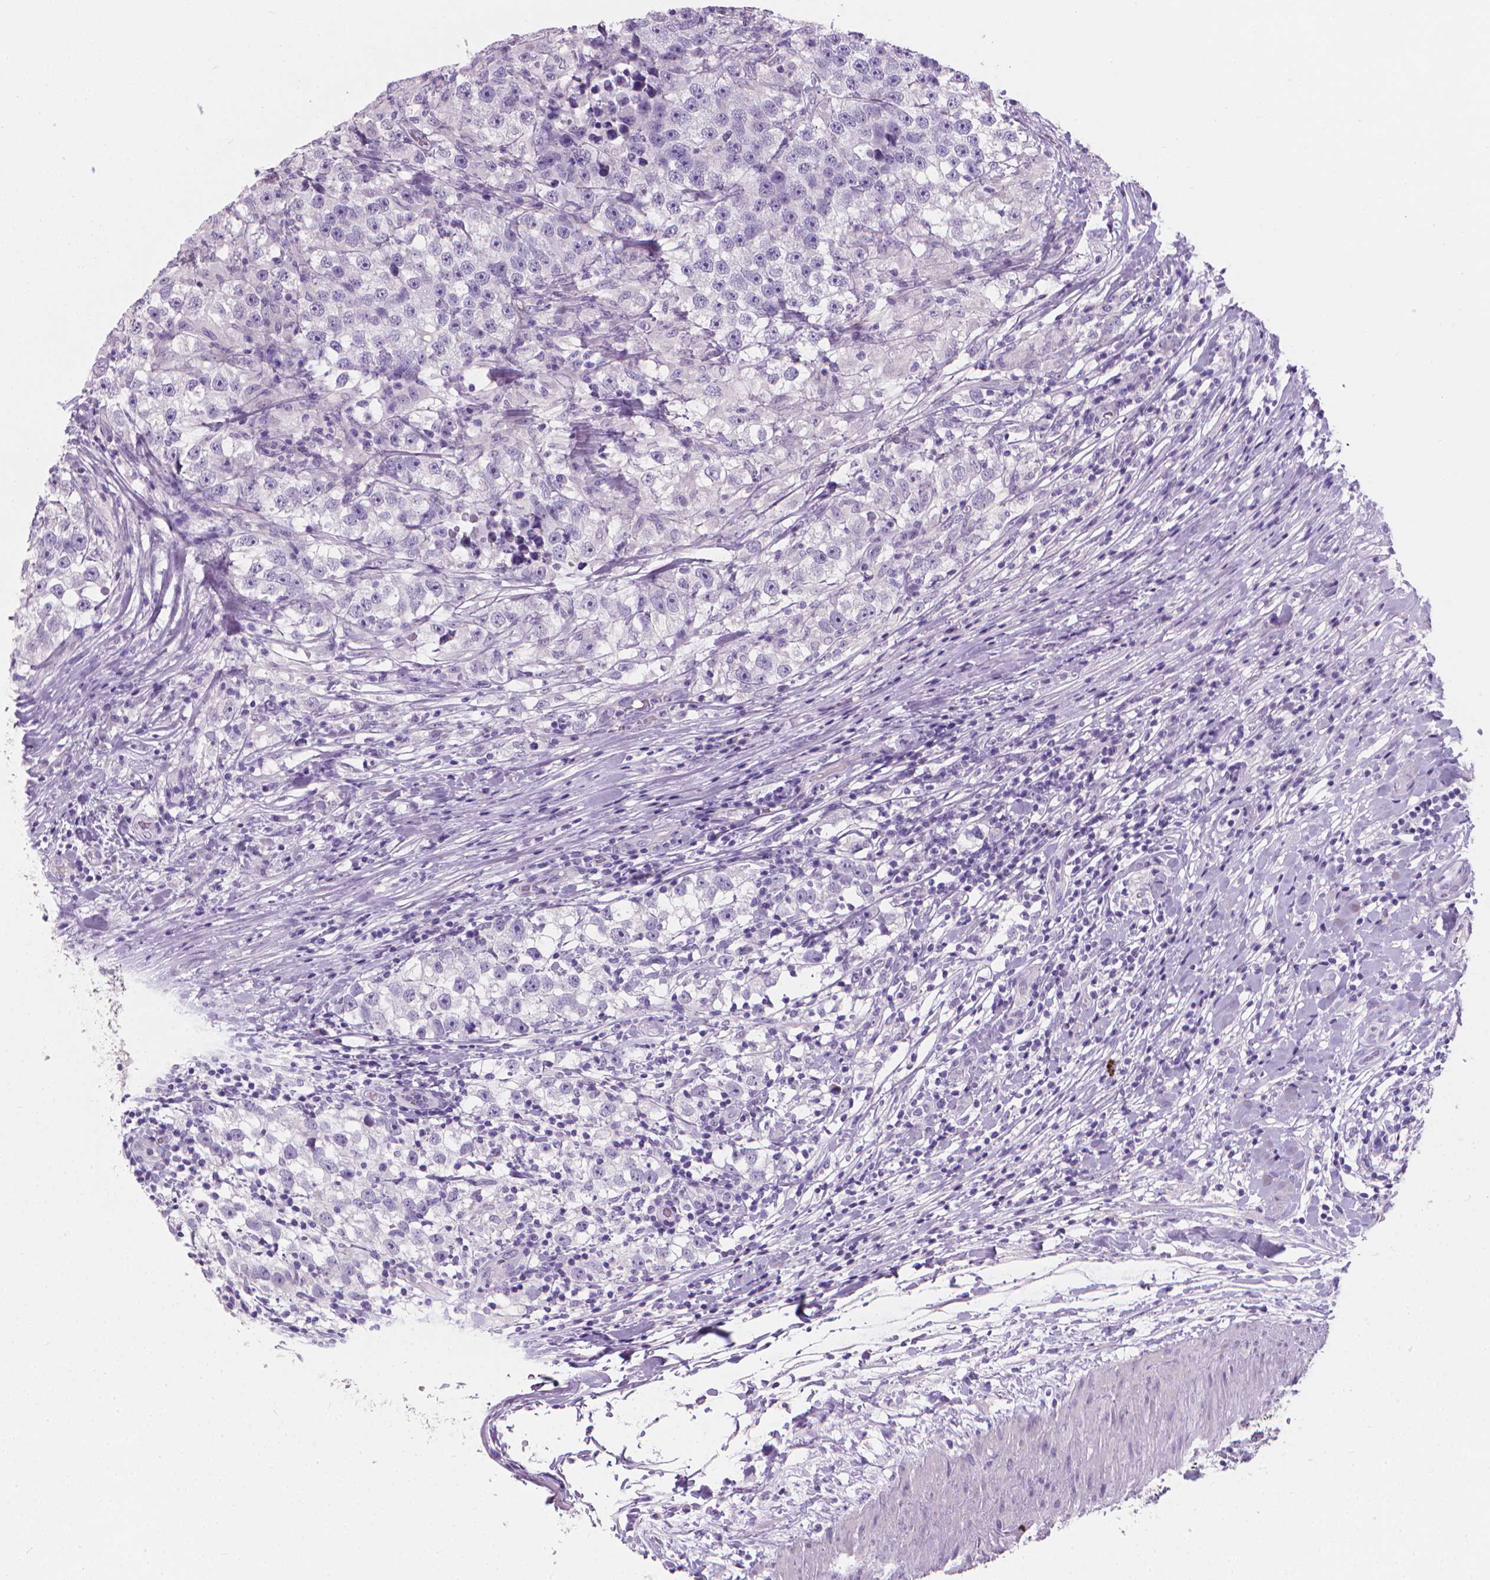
{"staining": {"intensity": "negative", "quantity": "none", "location": "none"}, "tissue": "testis cancer", "cell_type": "Tumor cells", "image_type": "cancer", "snomed": [{"axis": "morphology", "description": "Seminoma, NOS"}, {"axis": "topography", "description": "Testis"}], "caption": "Immunohistochemical staining of testis seminoma reveals no significant expression in tumor cells. (DAB (3,3'-diaminobenzidine) immunohistochemistry visualized using brightfield microscopy, high magnification).", "gene": "XPNPEP2", "patient": {"sex": "male", "age": 46}}